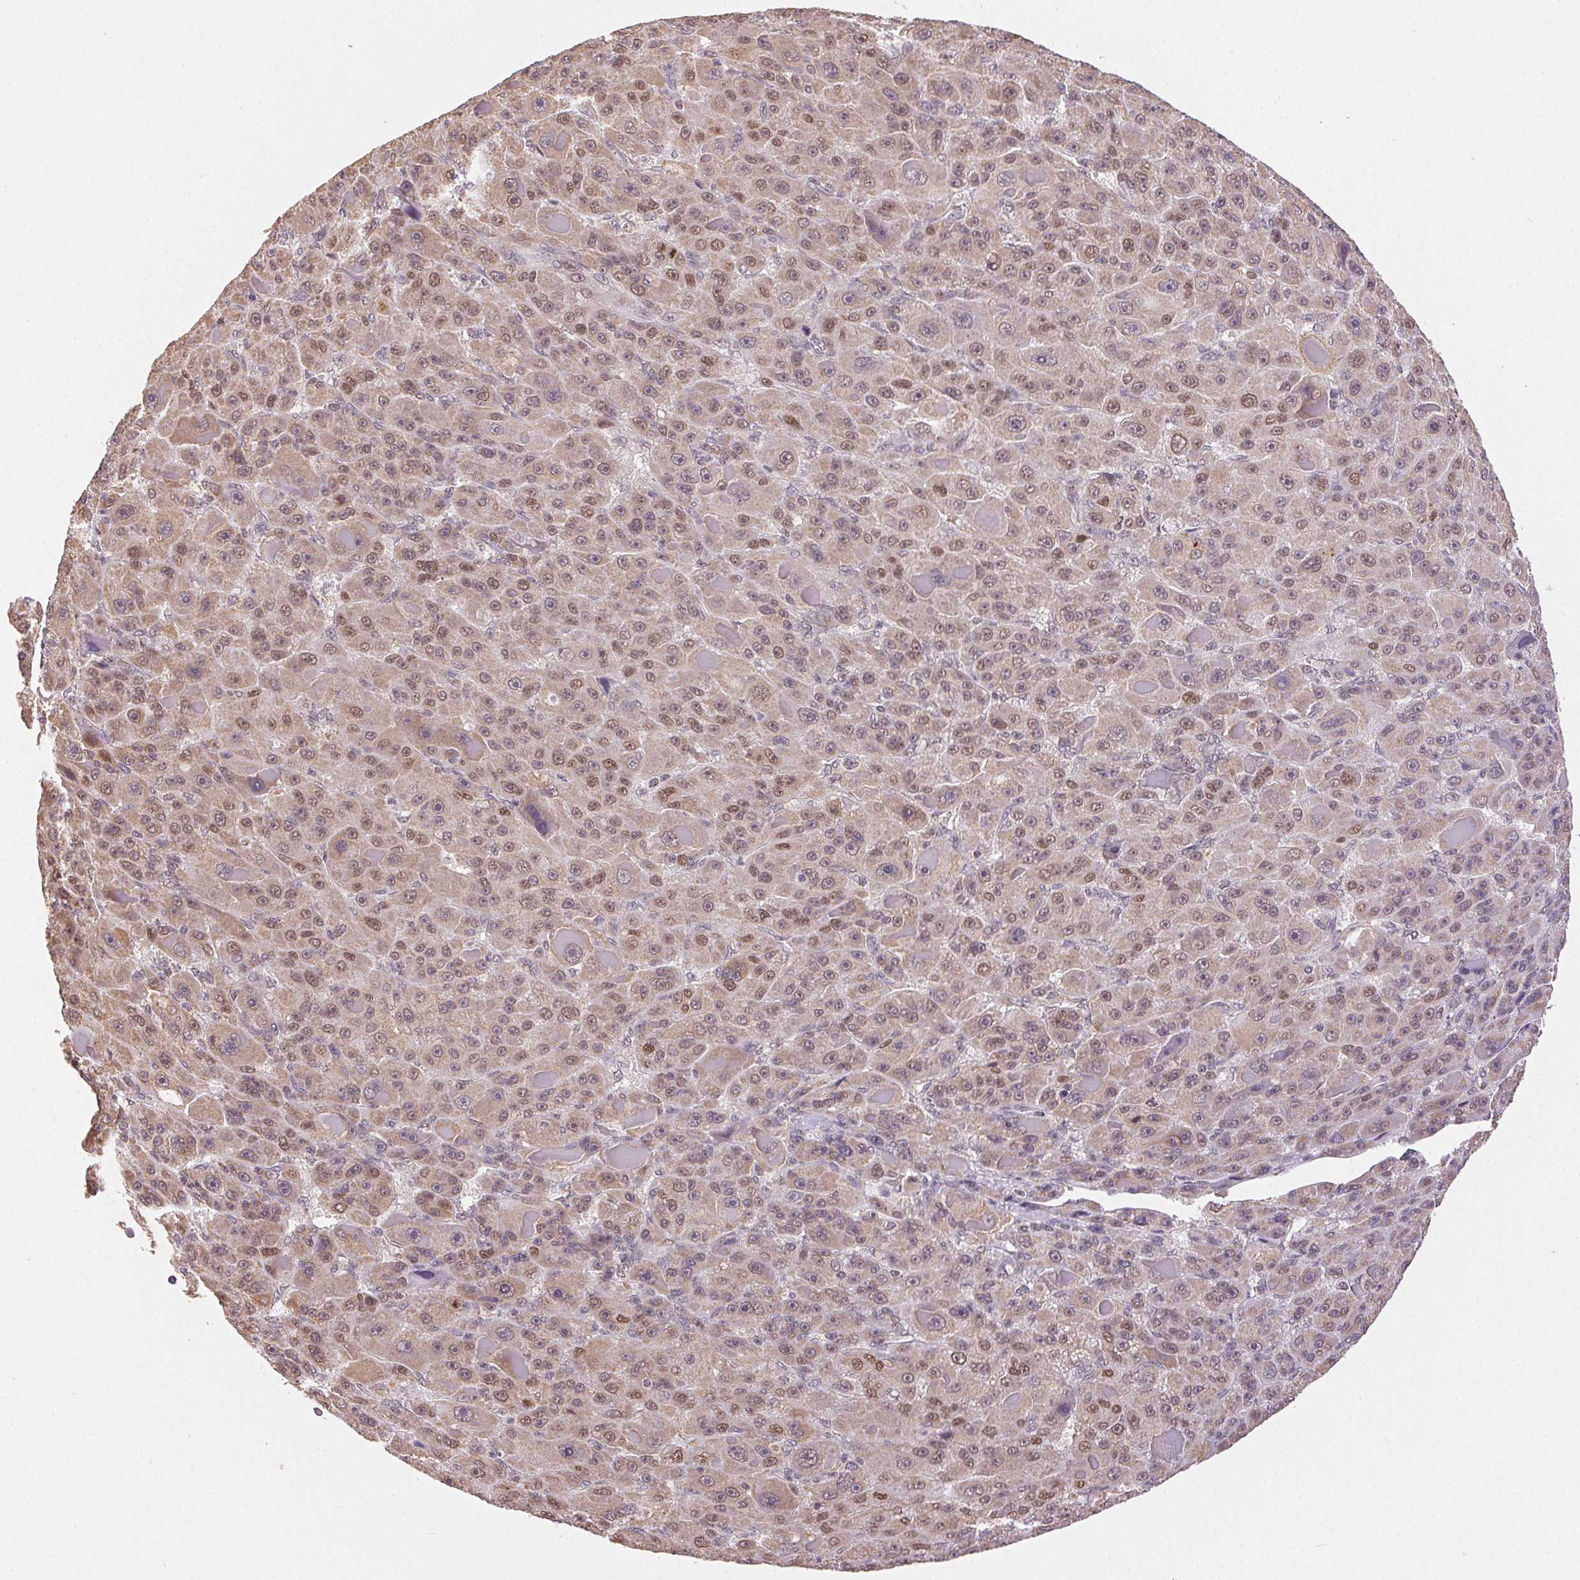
{"staining": {"intensity": "weak", "quantity": ">75%", "location": "nuclear"}, "tissue": "liver cancer", "cell_type": "Tumor cells", "image_type": "cancer", "snomed": [{"axis": "morphology", "description": "Carcinoma, Hepatocellular, NOS"}, {"axis": "topography", "description": "Liver"}], "caption": "Hepatocellular carcinoma (liver) stained with immunohistochemistry (IHC) displays weak nuclear expression in approximately >75% of tumor cells.", "gene": "PIWIL4", "patient": {"sex": "male", "age": 76}}